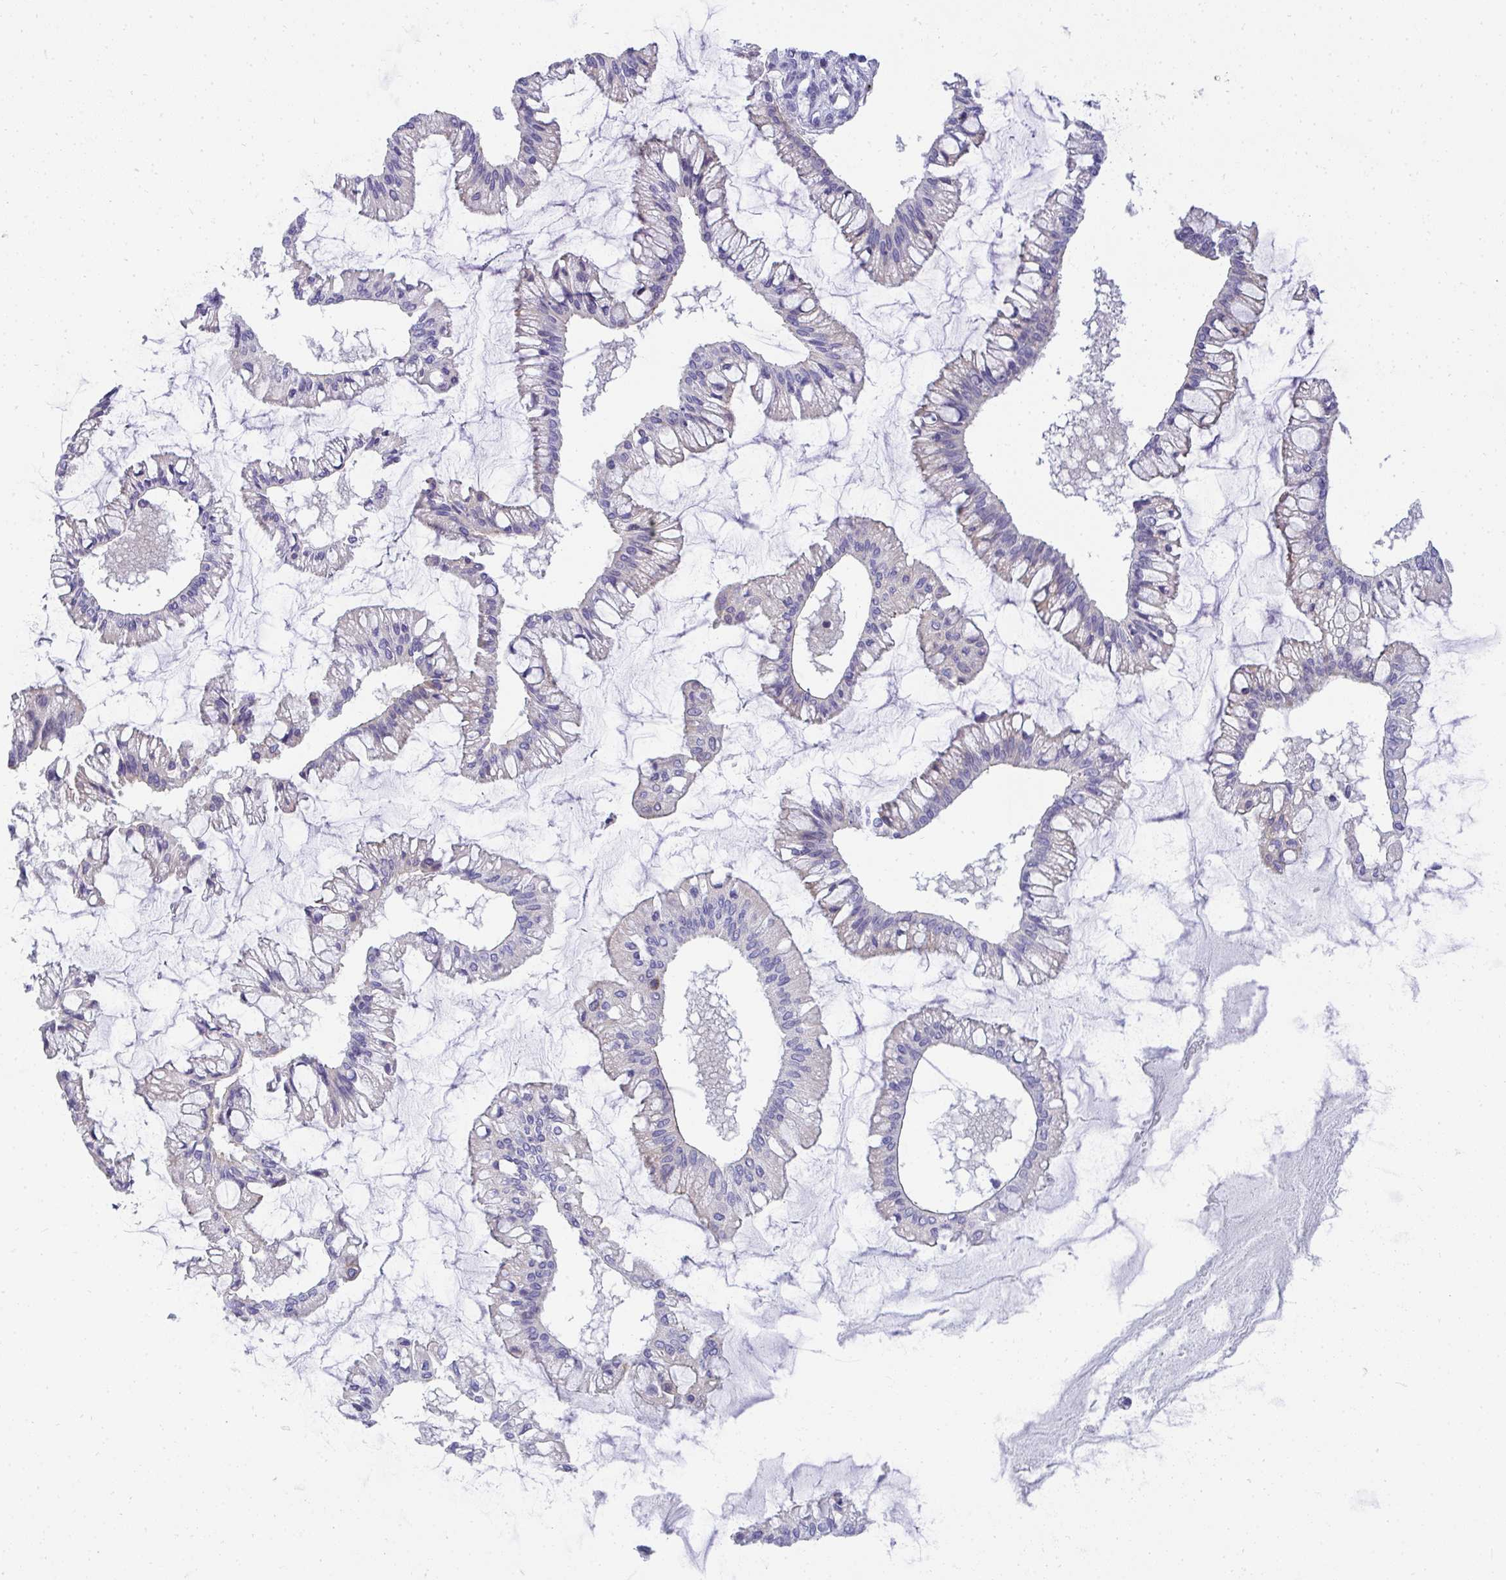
{"staining": {"intensity": "negative", "quantity": "none", "location": "none"}, "tissue": "ovarian cancer", "cell_type": "Tumor cells", "image_type": "cancer", "snomed": [{"axis": "morphology", "description": "Cystadenocarcinoma, mucinous, NOS"}, {"axis": "topography", "description": "Ovary"}], "caption": "This is a micrograph of immunohistochemistry staining of ovarian mucinous cystadenocarcinoma, which shows no positivity in tumor cells.", "gene": "AK5", "patient": {"sex": "female", "age": 73}}